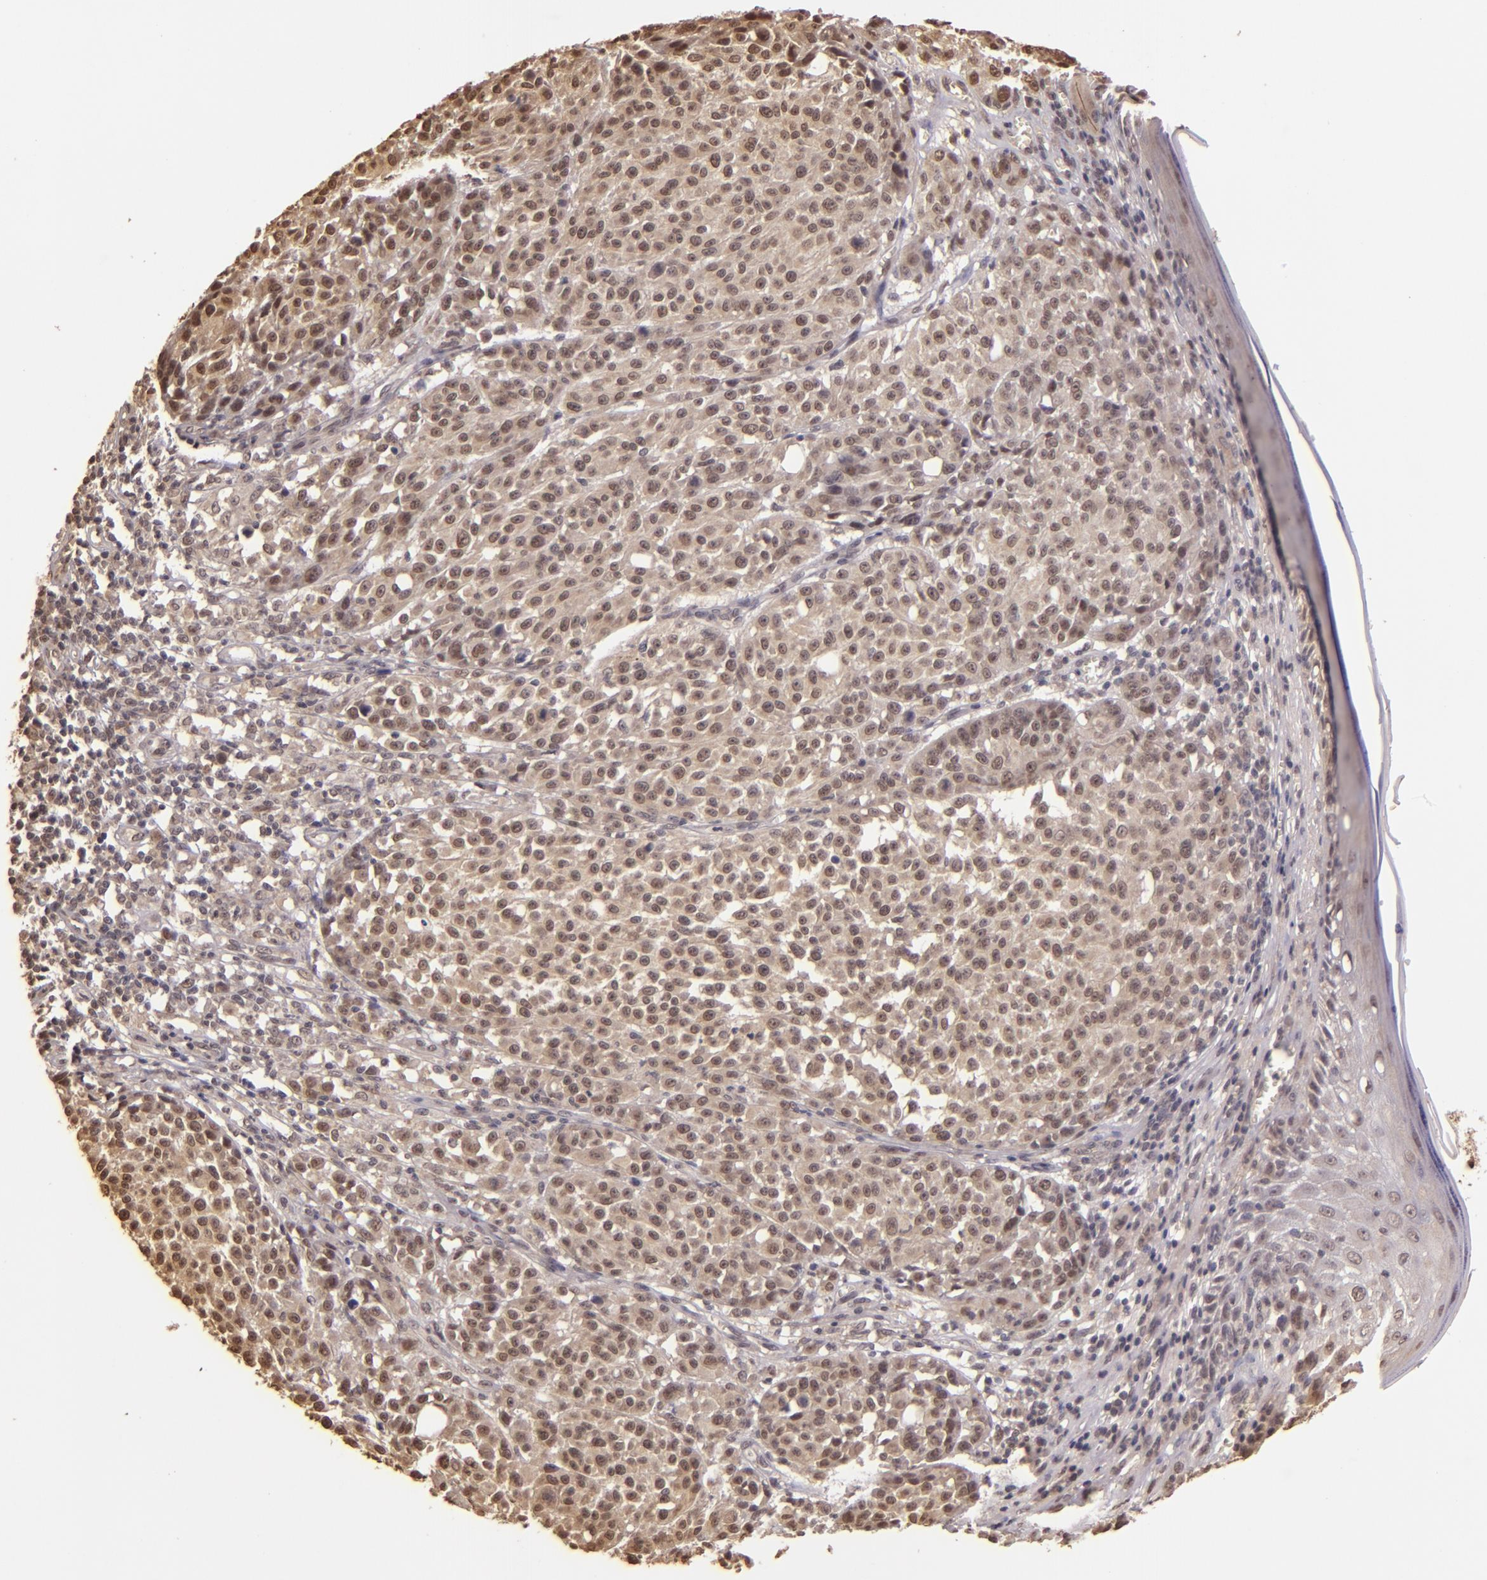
{"staining": {"intensity": "weak", "quantity": ">75%", "location": "cytoplasmic/membranous,nuclear"}, "tissue": "melanoma", "cell_type": "Tumor cells", "image_type": "cancer", "snomed": [{"axis": "morphology", "description": "Malignant melanoma, NOS"}, {"axis": "topography", "description": "Skin"}], "caption": "Immunohistochemical staining of human melanoma exhibits low levels of weak cytoplasmic/membranous and nuclear positivity in about >75% of tumor cells.", "gene": "CUL1", "patient": {"sex": "female", "age": 49}}